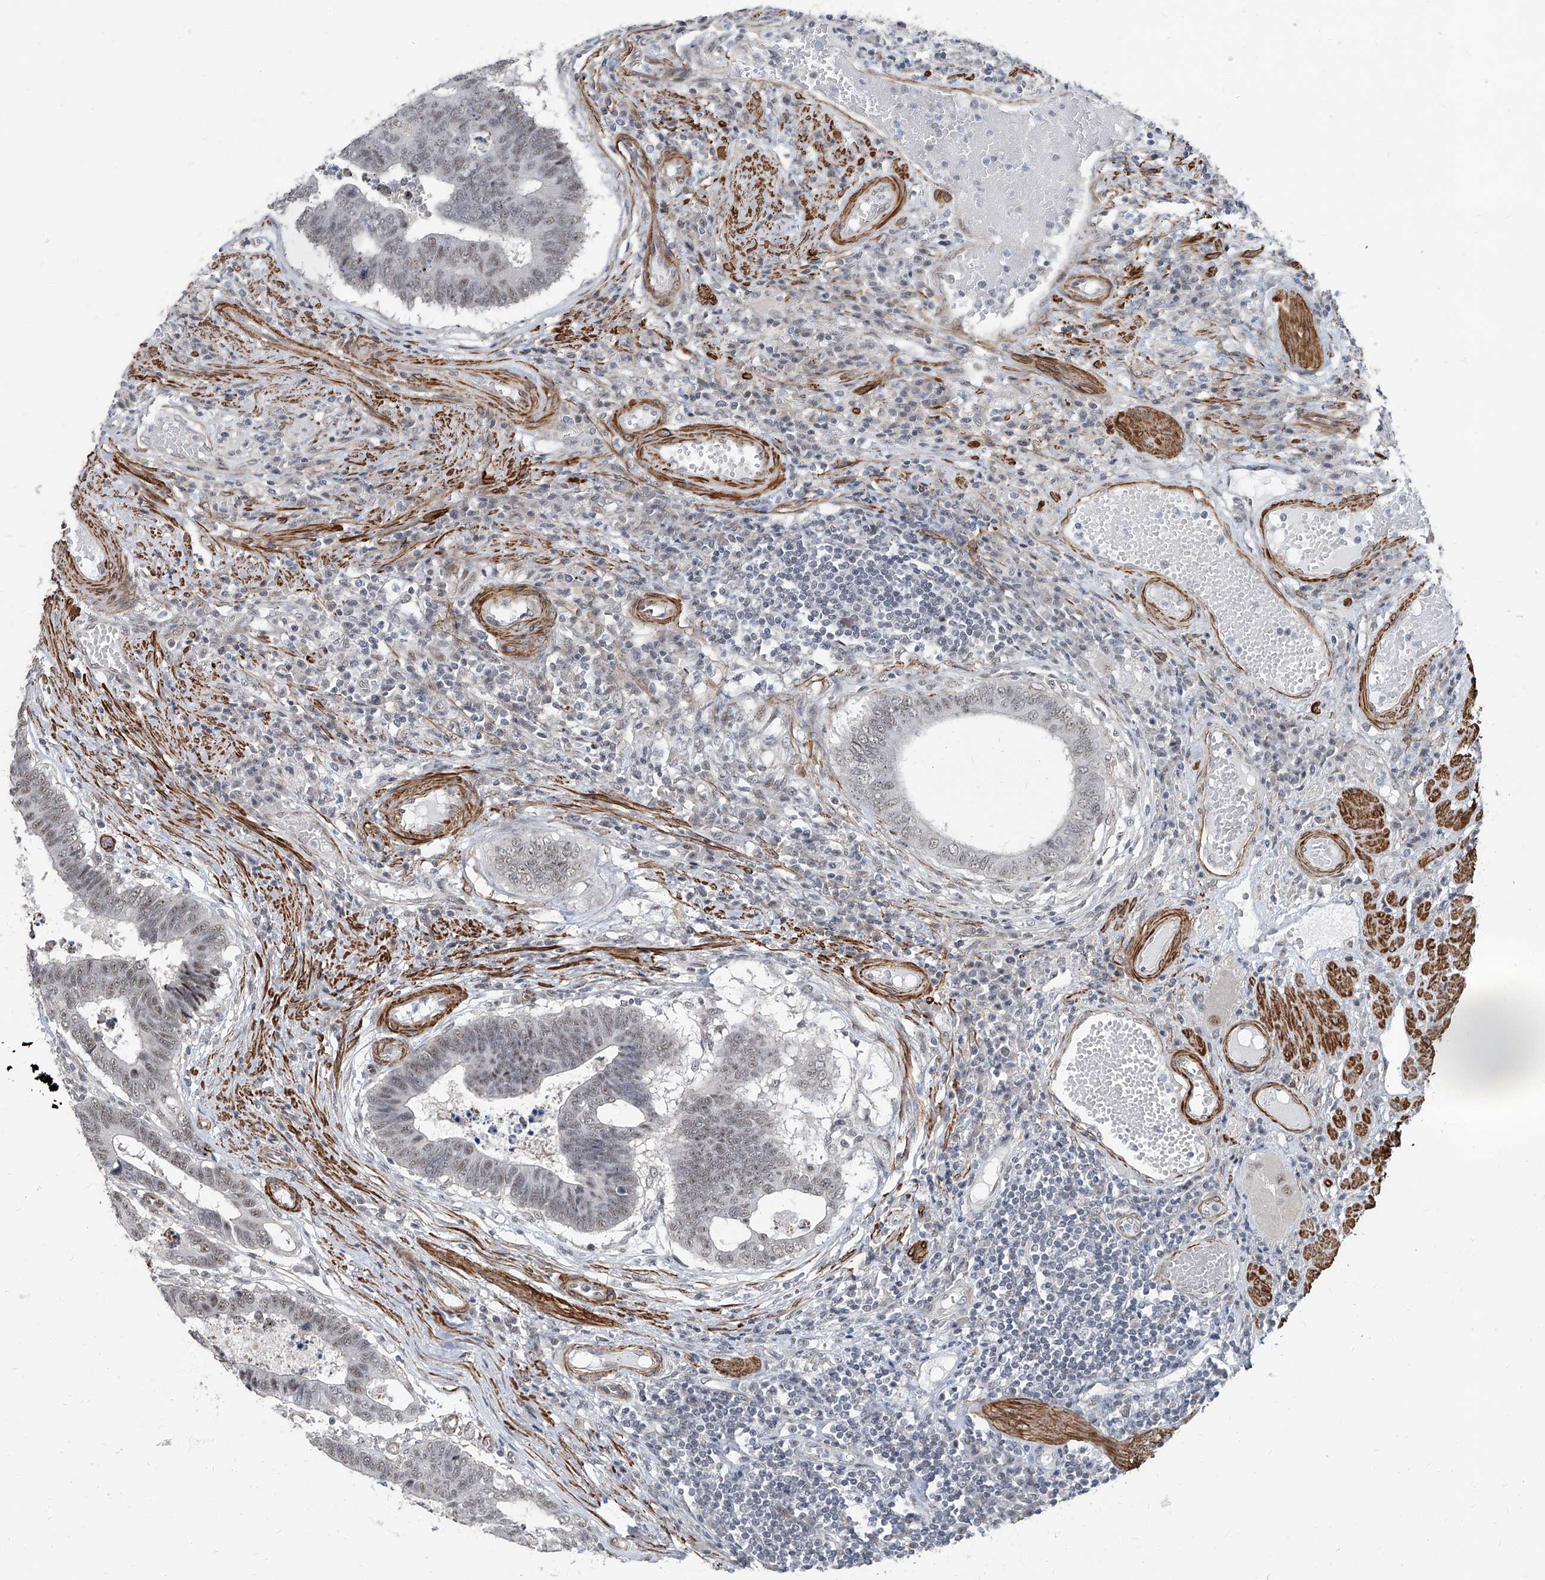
{"staining": {"intensity": "weak", "quantity": "25%-75%", "location": "nuclear"}, "tissue": "colorectal cancer", "cell_type": "Tumor cells", "image_type": "cancer", "snomed": [{"axis": "morphology", "description": "Adenocarcinoma, NOS"}, {"axis": "topography", "description": "Rectum"}], "caption": "Adenocarcinoma (colorectal) tissue demonstrates weak nuclear expression in about 25%-75% of tumor cells", "gene": "TXLNB", "patient": {"sex": "male", "age": 84}}